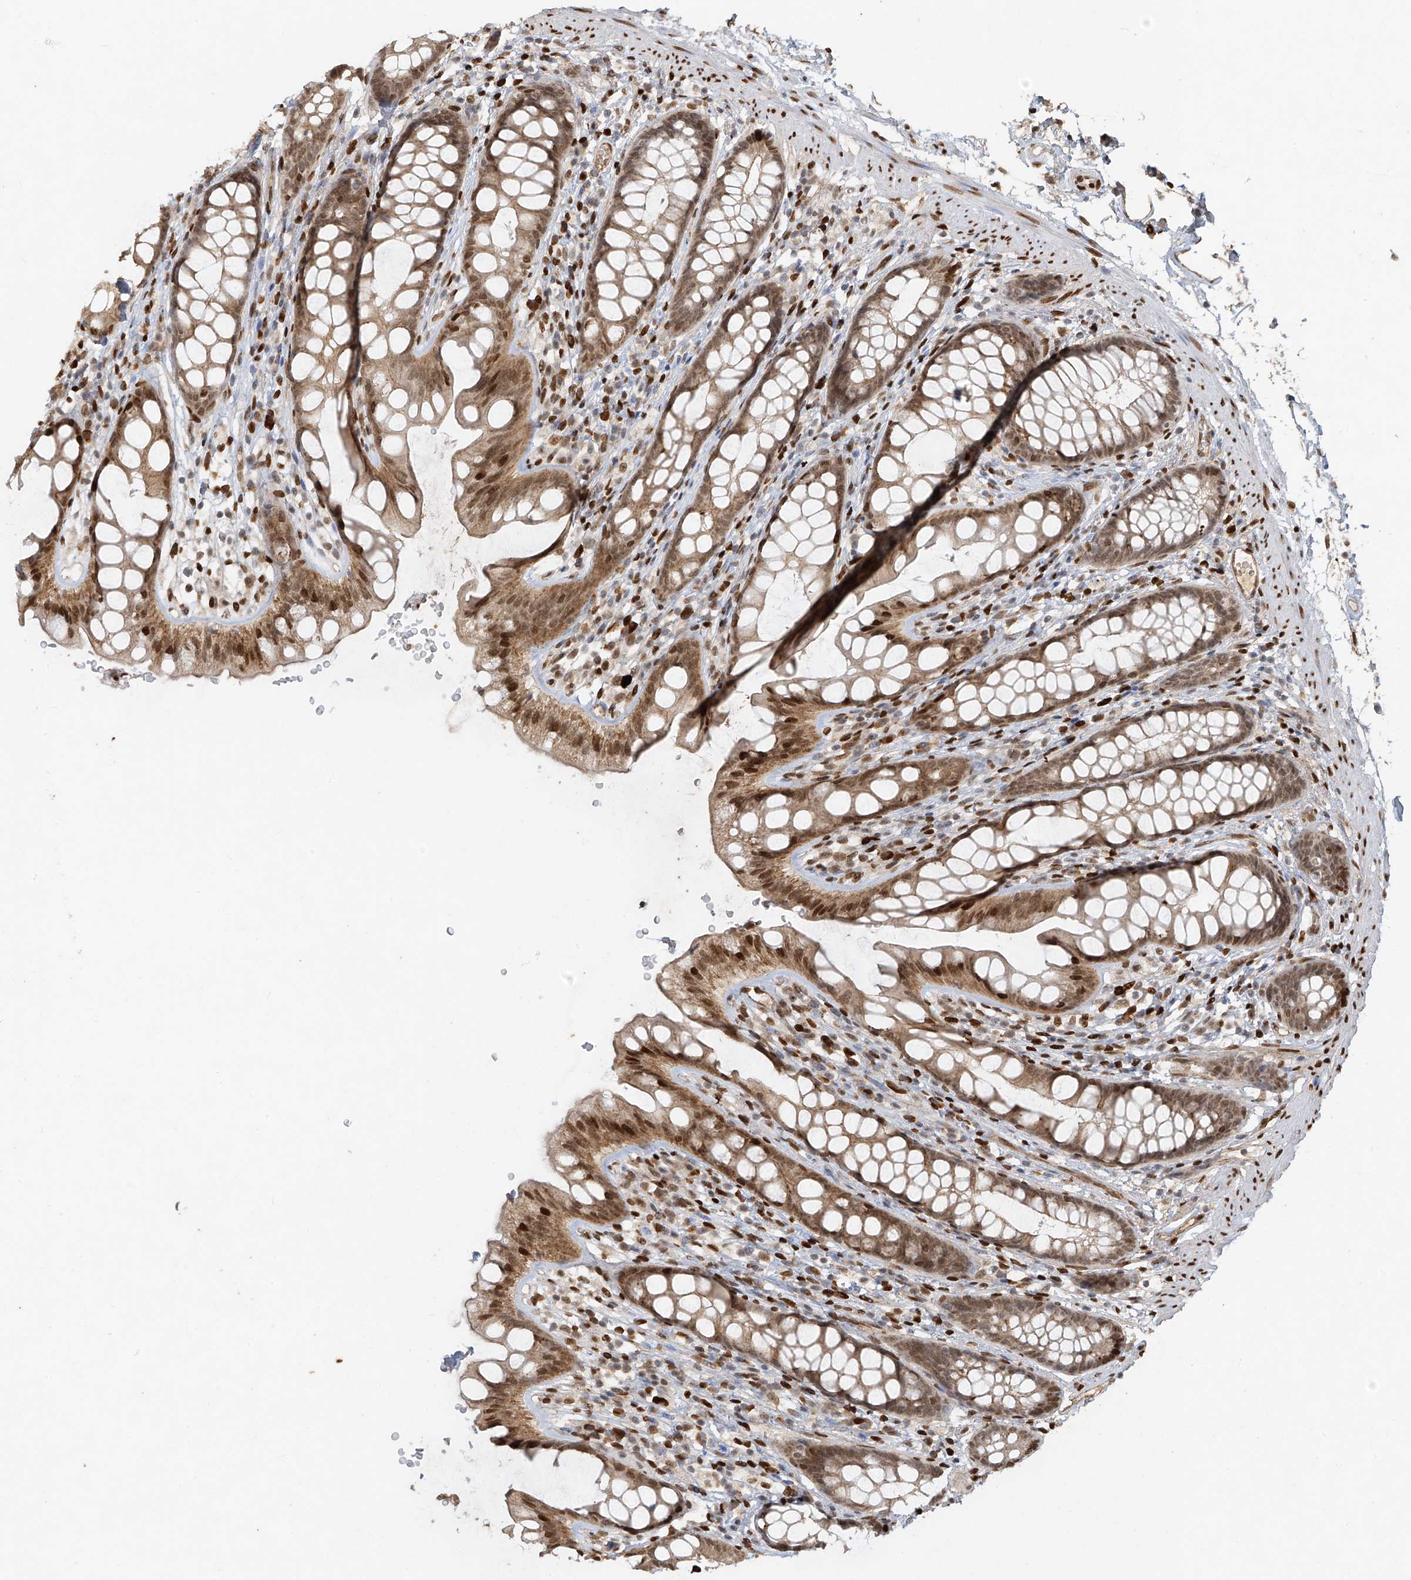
{"staining": {"intensity": "moderate", "quantity": "25%-75%", "location": "cytoplasmic/membranous,nuclear"}, "tissue": "rectum", "cell_type": "Glandular cells", "image_type": "normal", "snomed": [{"axis": "morphology", "description": "Normal tissue, NOS"}, {"axis": "topography", "description": "Rectum"}], "caption": "A photomicrograph of human rectum stained for a protein shows moderate cytoplasmic/membranous,nuclear brown staining in glandular cells. (IHC, brightfield microscopy, high magnification).", "gene": "ATRIP", "patient": {"sex": "female", "age": 65}}